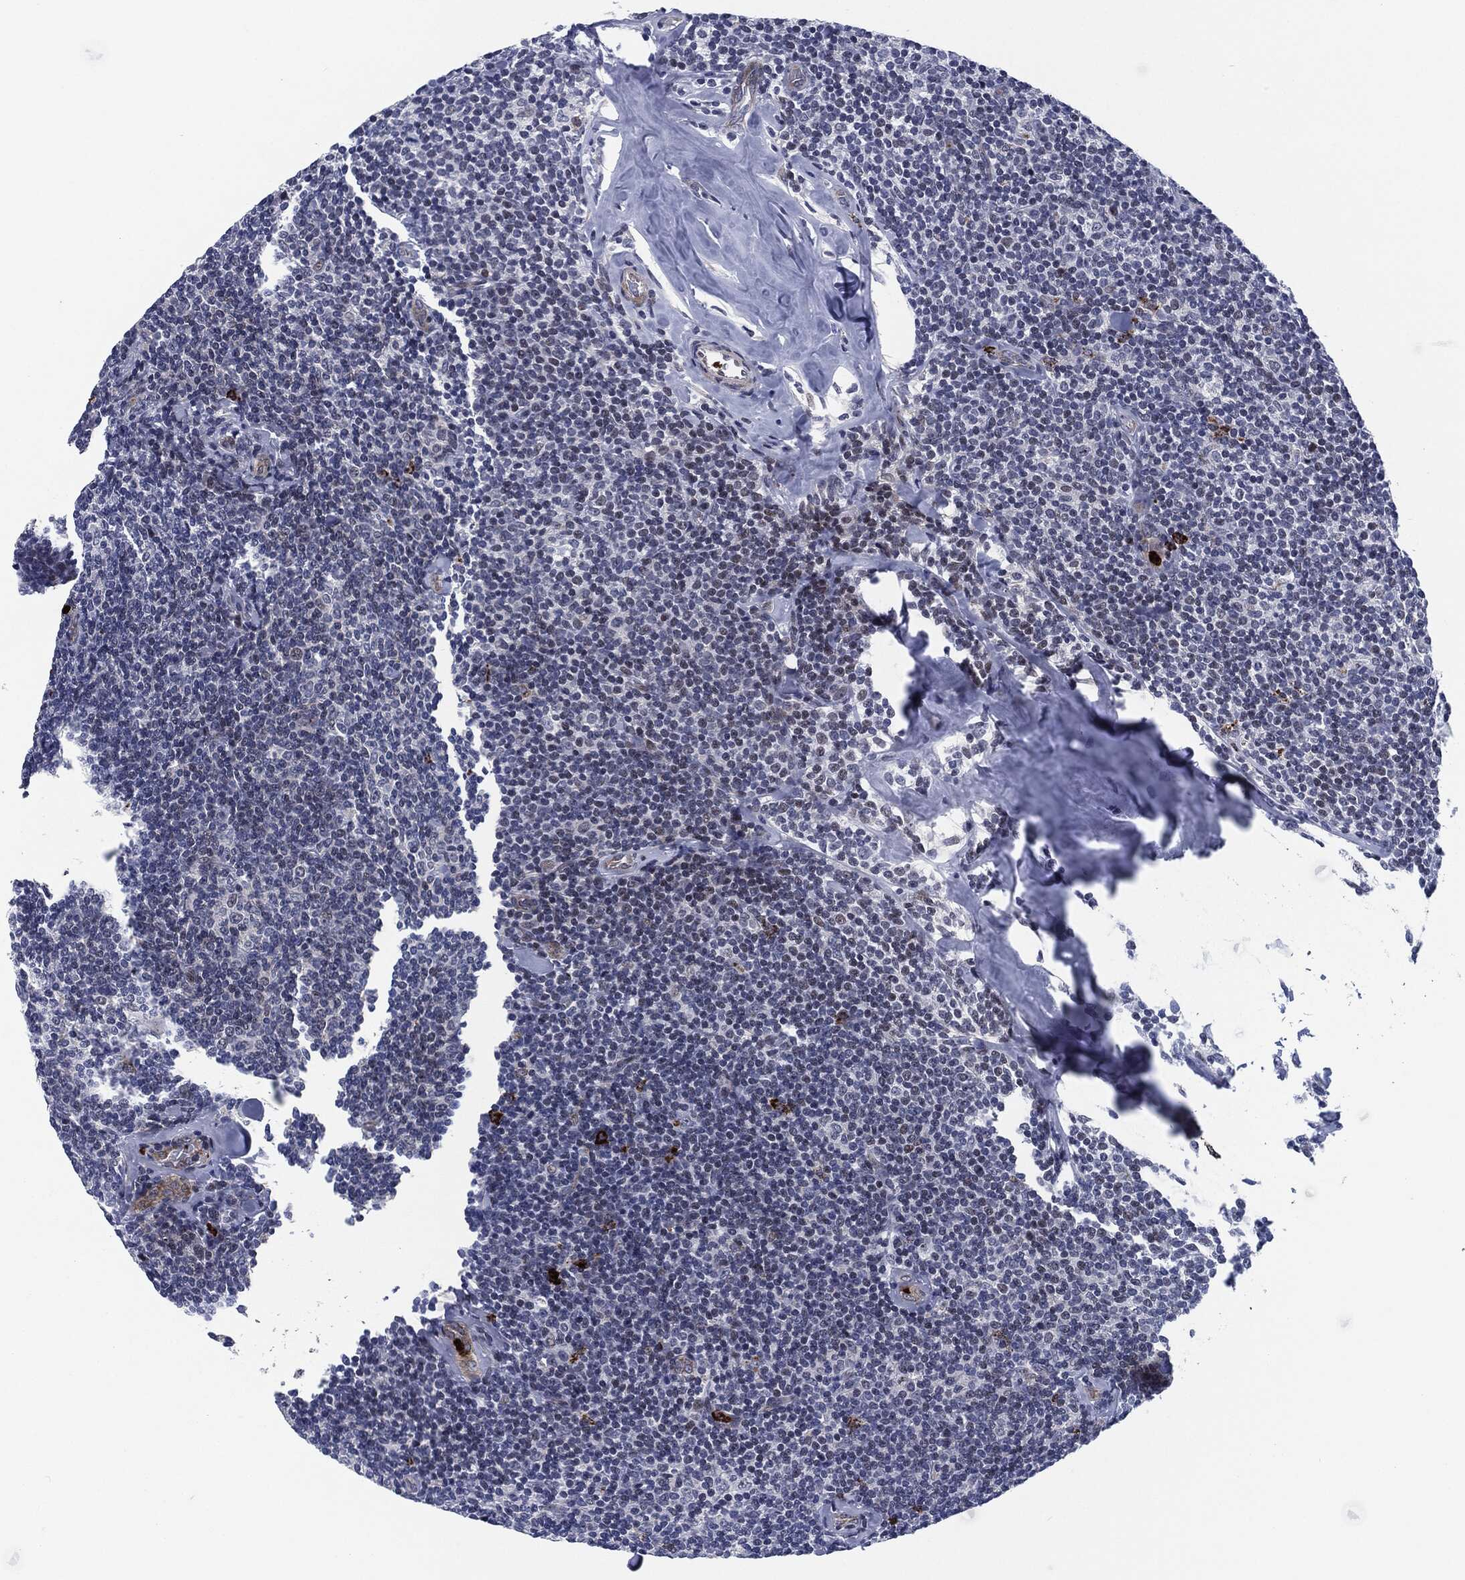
{"staining": {"intensity": "negative", "quantity": "none", "location": "none"}, "tissue": "lymphoma", "cell_type": "Tumor cells", "image_type": "cancer", "snomed": [{"axis": "morphology", "description": "Malignant lymphoma, non-Hodgkin's type, Low grade"}, {"axis": "topography", "description": "Lymph node"}], "caption": "A photomicrograph of lymphoma stained for a protein reveals no brown staining in tumor cells.", "gene": "MPO", "patient": {"sex": "female", "age": 56}}